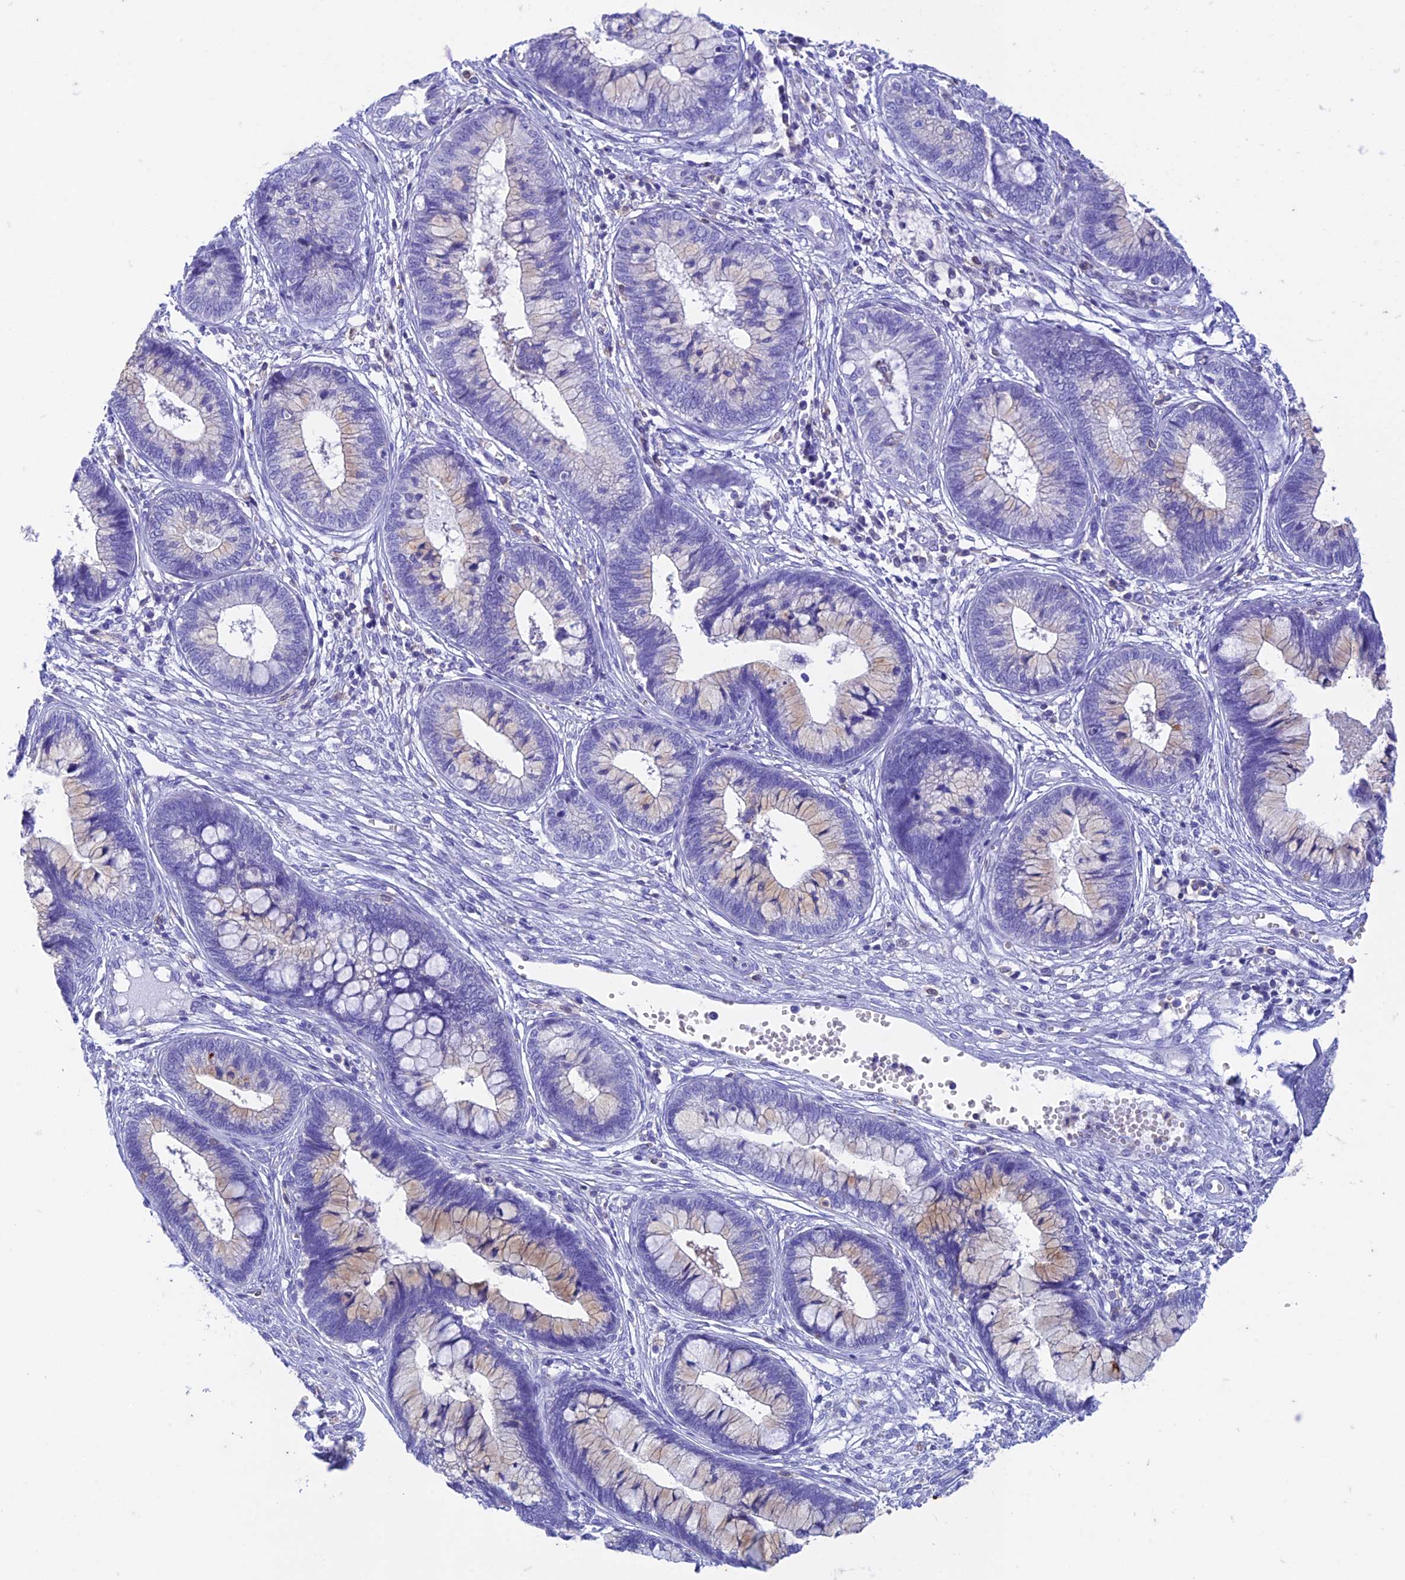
{"staining": {"intensity": "weak", "quantity": "<25%", "location": "cytoplasmic/membranous"}, "tissue": "cervical cancer", "cell_type": "Tumor cells", "image_type": "cancer", "snomed": [{"axis": "morphology", "description": "Adenocarcinoma, NOS"}, {"axis": "topography", "description": "Cervix"}], "caption": "Tumor cells are negative for protein expression in human adenocarcinoma (cervical). (Stains: DAB immunohistochemistry (IHC) with hematoxylin counter stain, Microscopy: brightfield microscopy at high magnification).", "gene": "FGF7", "patient": {"sex": "female", "age": 44}}